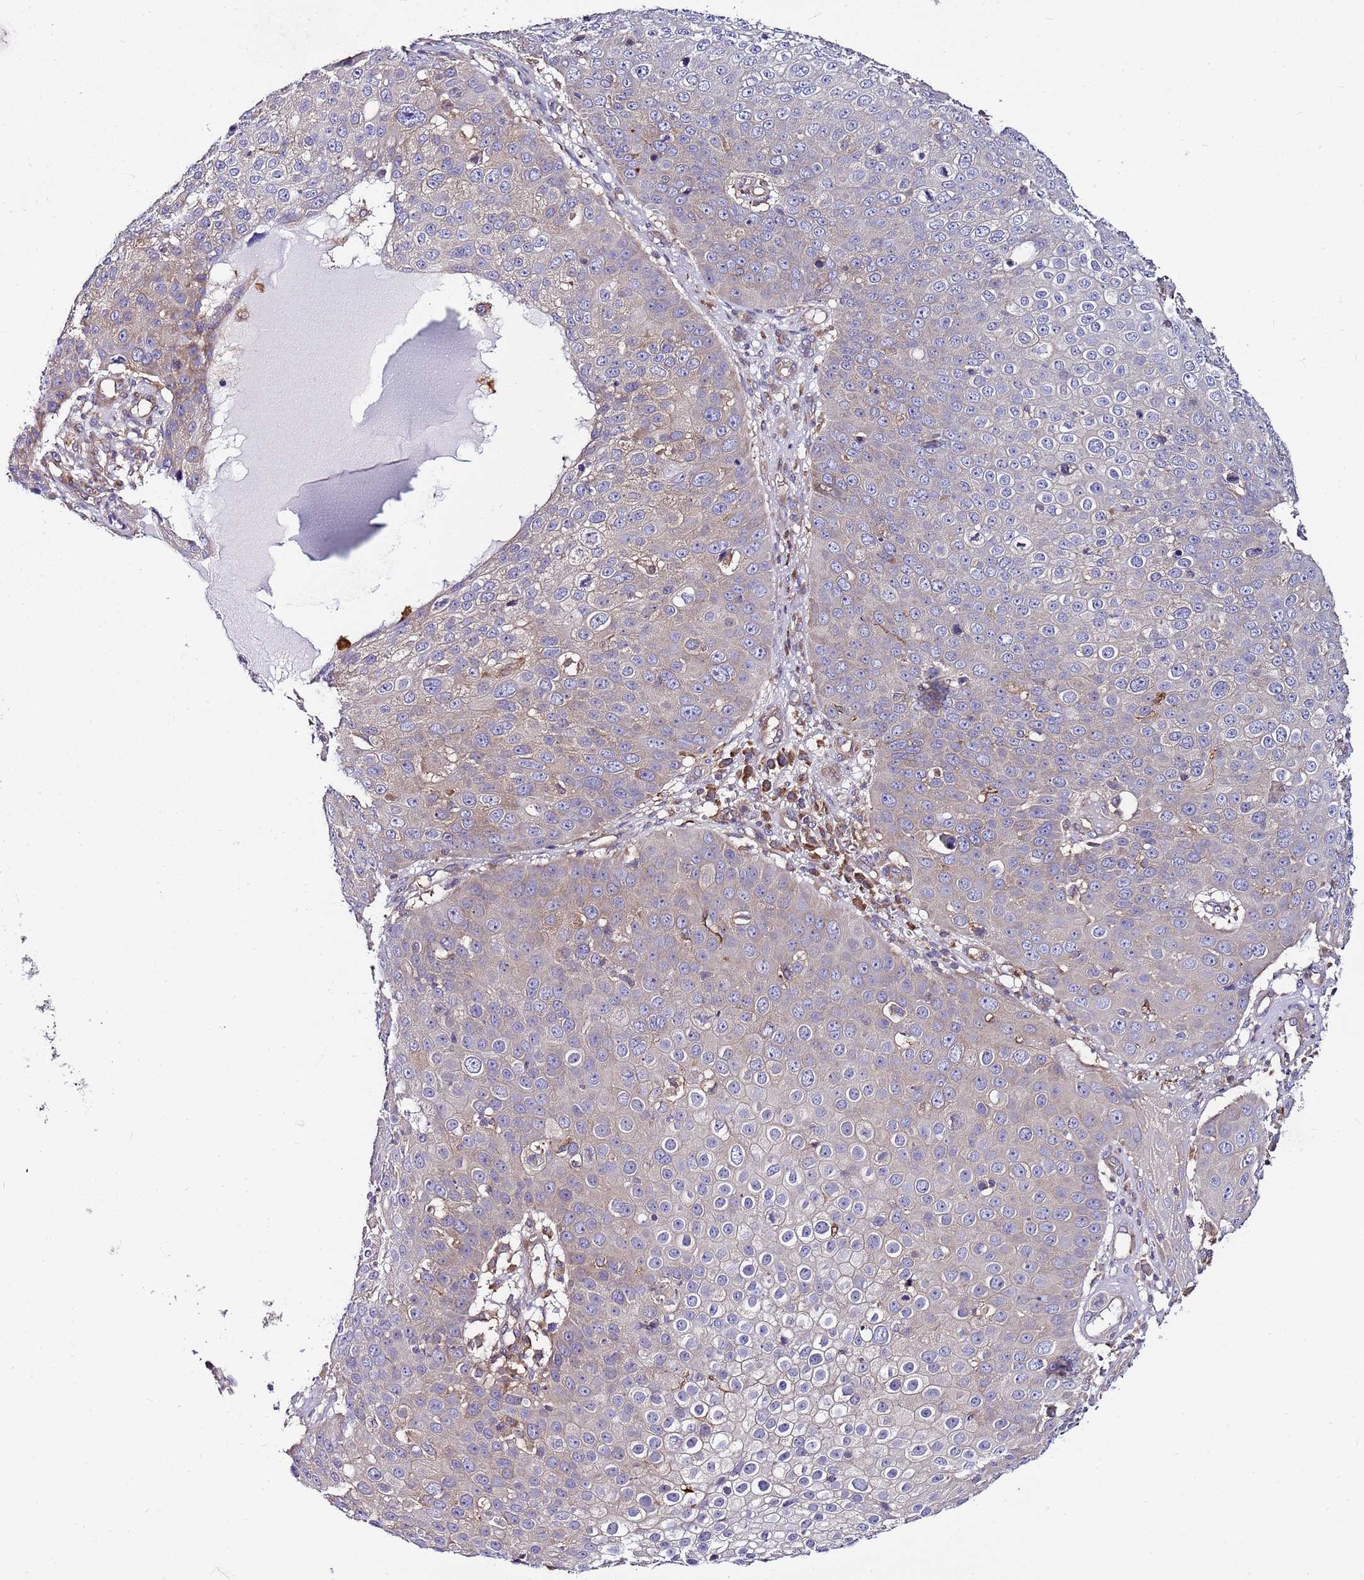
{"staining": {"intensity": "negative", "quantity": "none", "location": "none"}, "tissue": "skin cancer", "cell_type": "Tumor cells", "image_type": "cancer", "snomed": [{"axis": "morphology", "description": "Squamous cell carcinoma, NOS"}, {"axis": "topography", "description": "Skin"}], "caption": "Immunohistochemistry photomicrograph of skin cancer (squamous cell carcinoma) stained for a protein (brown), which reveals no positivity in tumor cells. The staining is performed using DAB (3,3'-diaminobenzidine) brown chromogen with nuclei counter-stained in using hematoxylin.", "gene": "ATXN2L", "patient": {"sex": "male", "age": 71}}